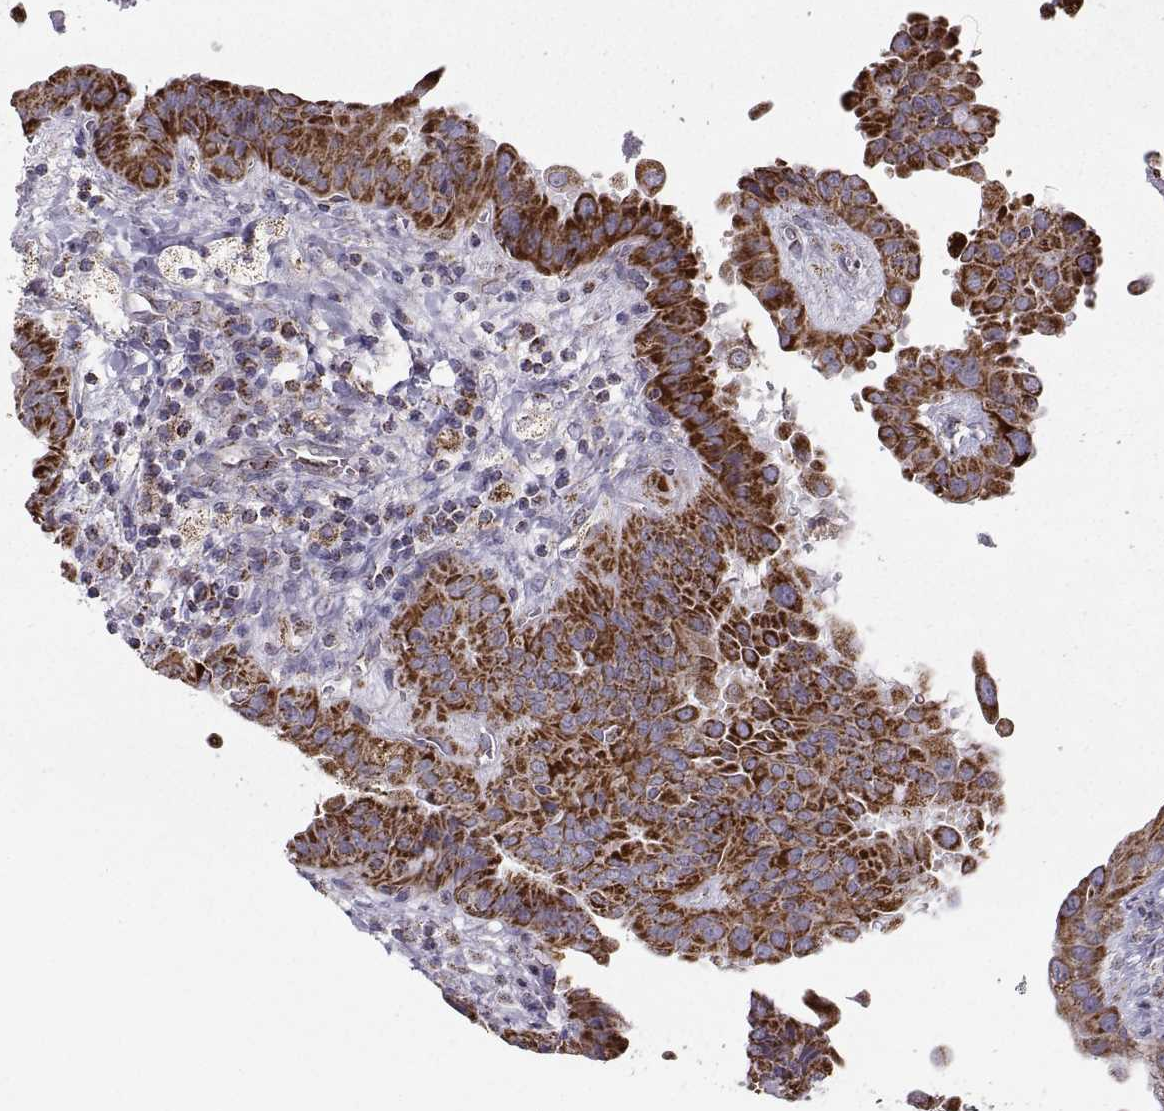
{"staining": {"intensity": "strong", "quantity": ">75%", "location": "cytoplasmic/membranous"}, "tissue": "thyroid cancer", "cell_type": "Tumor cells", "image_type": "cancer", "snomed": [{"axis": "morphology", "description": "Papillary adenocarcinoma, NOS"}, {"axis": "topography", "description": "Thyroid gland"}], "caption": "Immunohistochemical staining of human thyroid cancer demonstrates high levels of strong cytoplasmic/membranous expression in approximately >75% of tumor cells.", "gene": "NECAB3", "patient": {"sex": "female", "age": 37}}